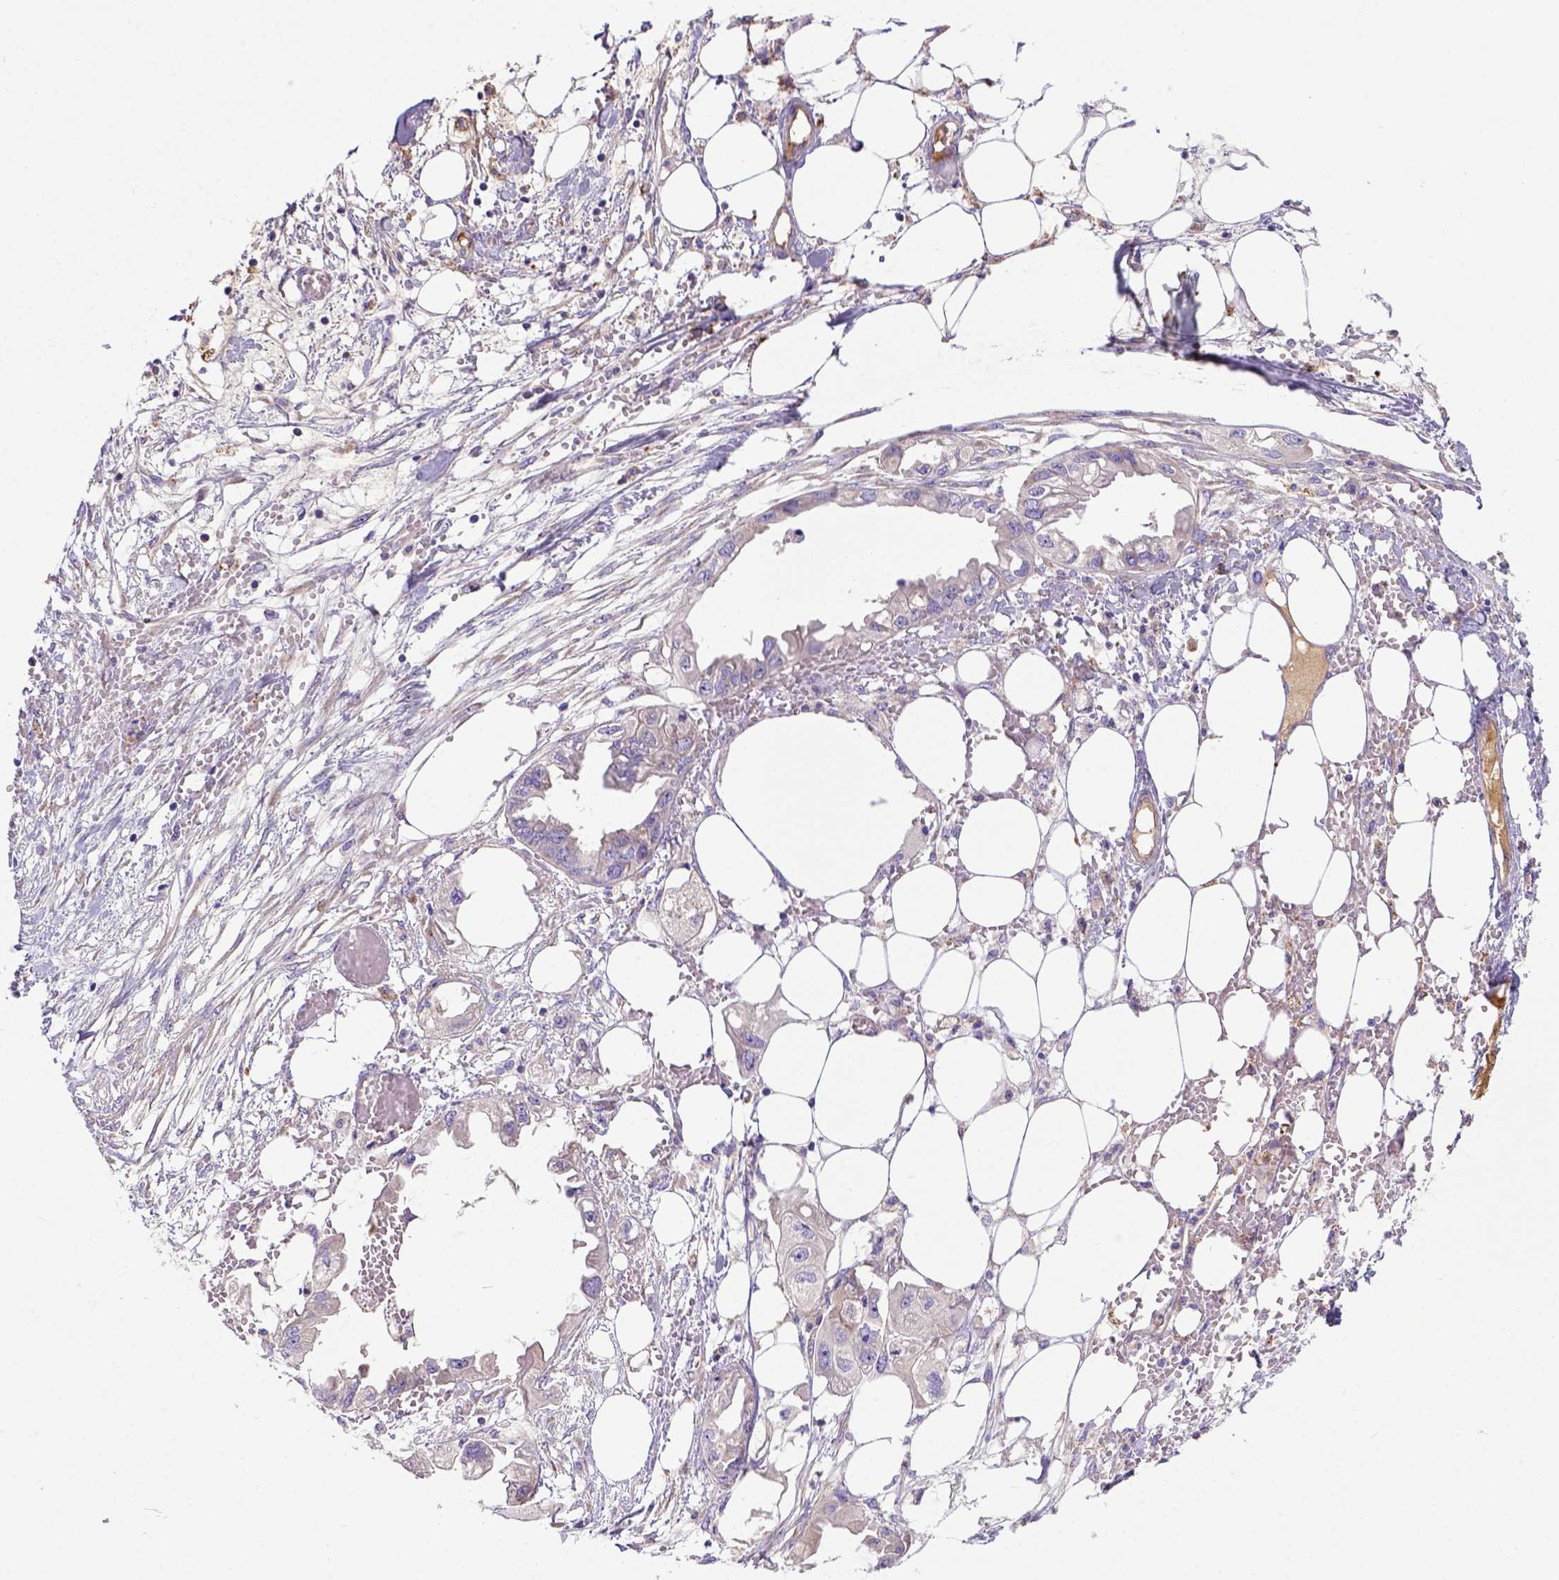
{"staining": {"intensity": "negative", "quantity": "none", "location": "none"}, "tissue": "endometrial cancer", "cell_type": "Tumor cells", "image_type": "cancer", "snomed": [{"axis": "morphology", "description": "Adenocarcinoma, NOS"}, {"axis": "morphology", "description": "Adenocarcinoma, metastatic, NOS"}, {"axis": "topography", "description": "Adipose tissue"}, {"axis": "topography", "description": "Endometrium"}], "caption": "Endometrial adenocarcinoma stained for a protein using IHC reveals no positivity tumor cells.", "gene": "CFAP300", "patient": {"sex": "female", "age": 67}}